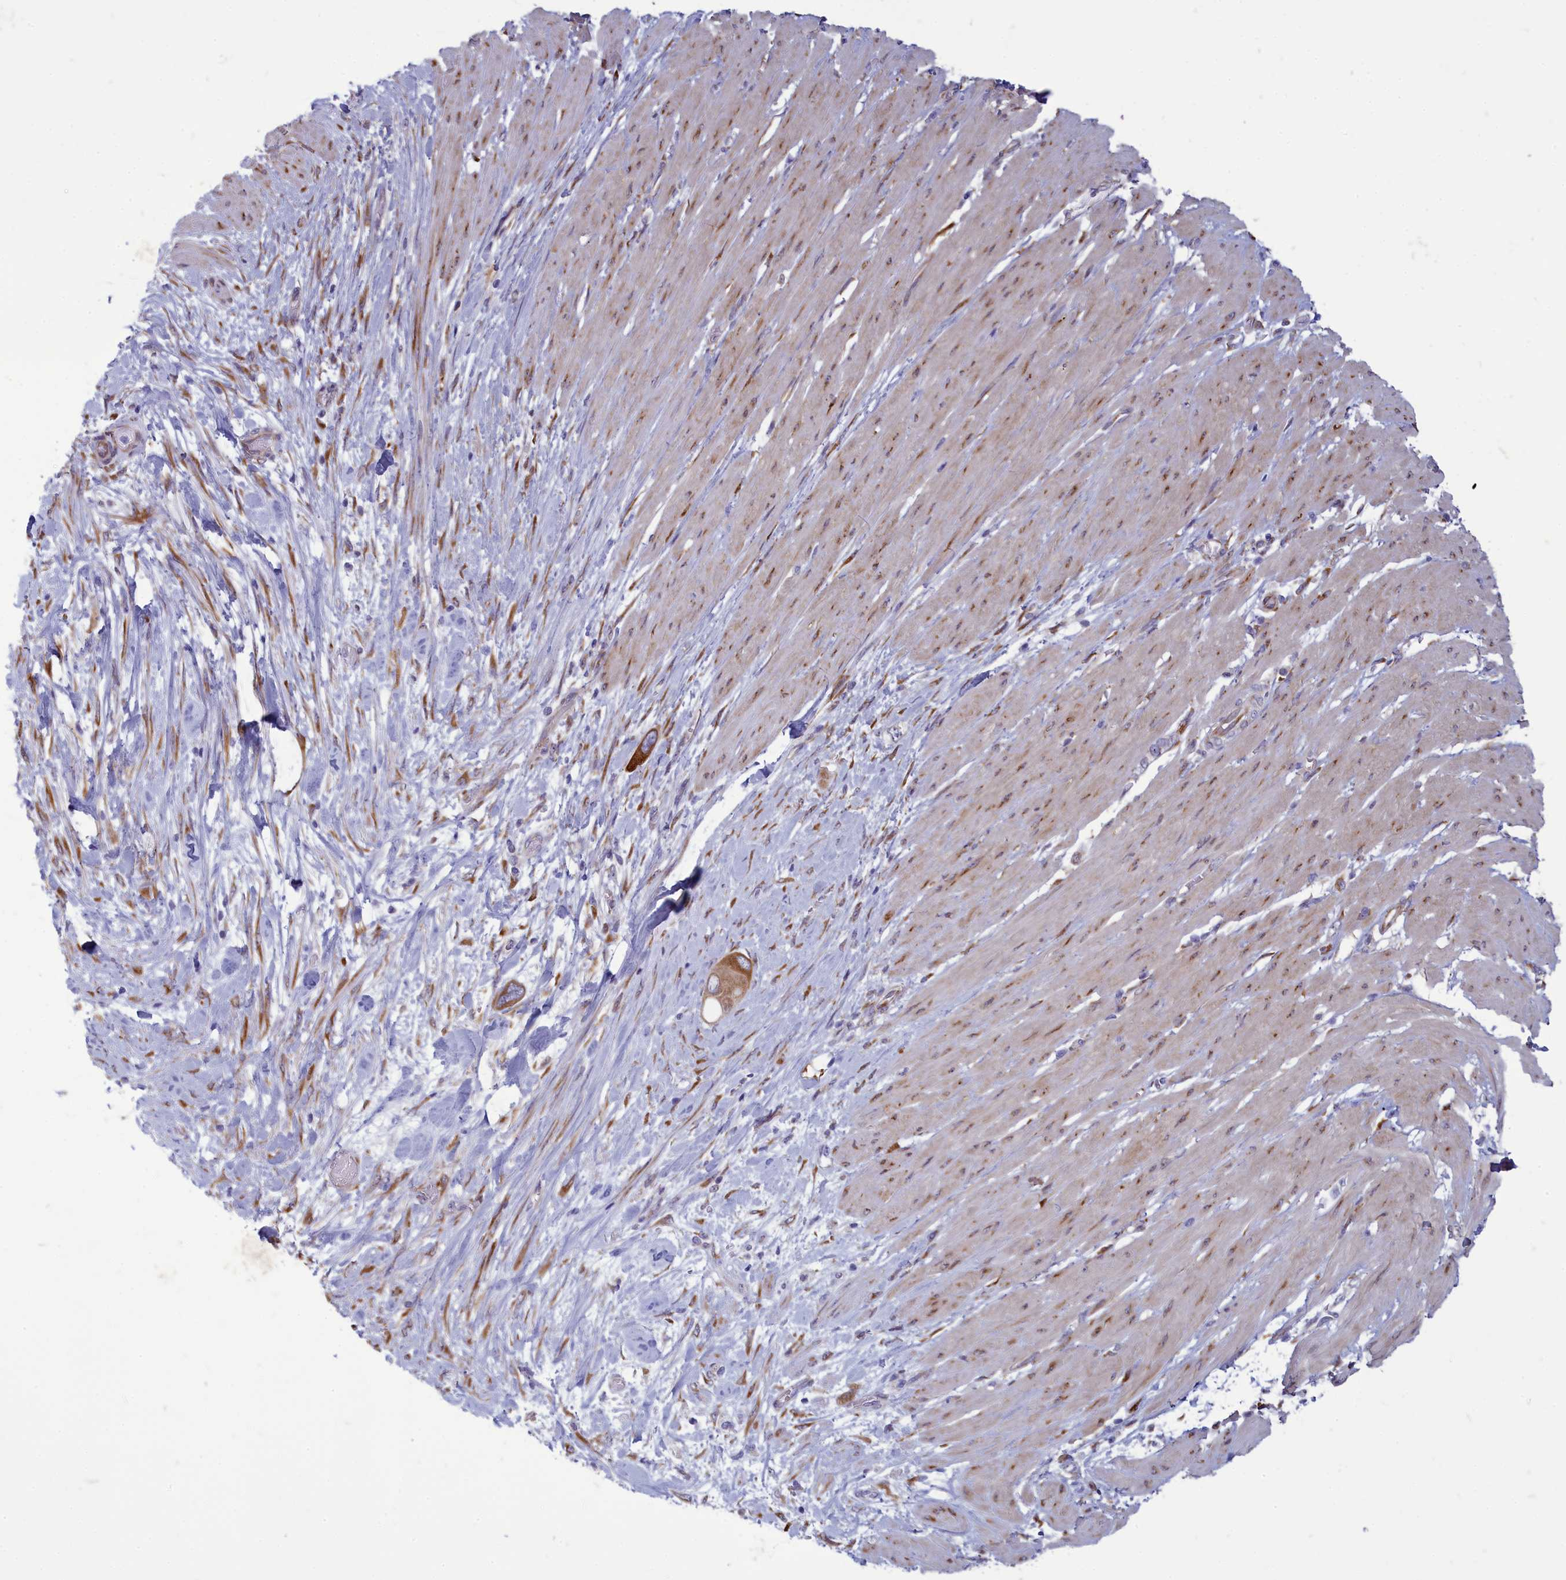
{"staining": {"intensity": "moderate", "quantity": ">75%", "location": "cytoplasmic/membranous"}, "tissue": "pancreatic cancer", "cell_type": "Tumor cells", "image_type": "cancer", "snomed": [{"axis": "morphology", "description": "Adenocarcinoma, NOS"}, {"axis": "topography", "description": "Pancreas"}], "caption": "Brown immunohistochemical staining in human pancreatic cancer (adenocarcinoma) reveals moderate cytoplasmic/membranous positivity in about >75% of tumor cells. Using DAB (3,3'-diaminobenzidine) (brown) and hematoxylin (blue) stains, captured at high magnification using brightfield microscopy.", "gene": "CENATAC", "patient": {"sex": "male", "age": 68}}